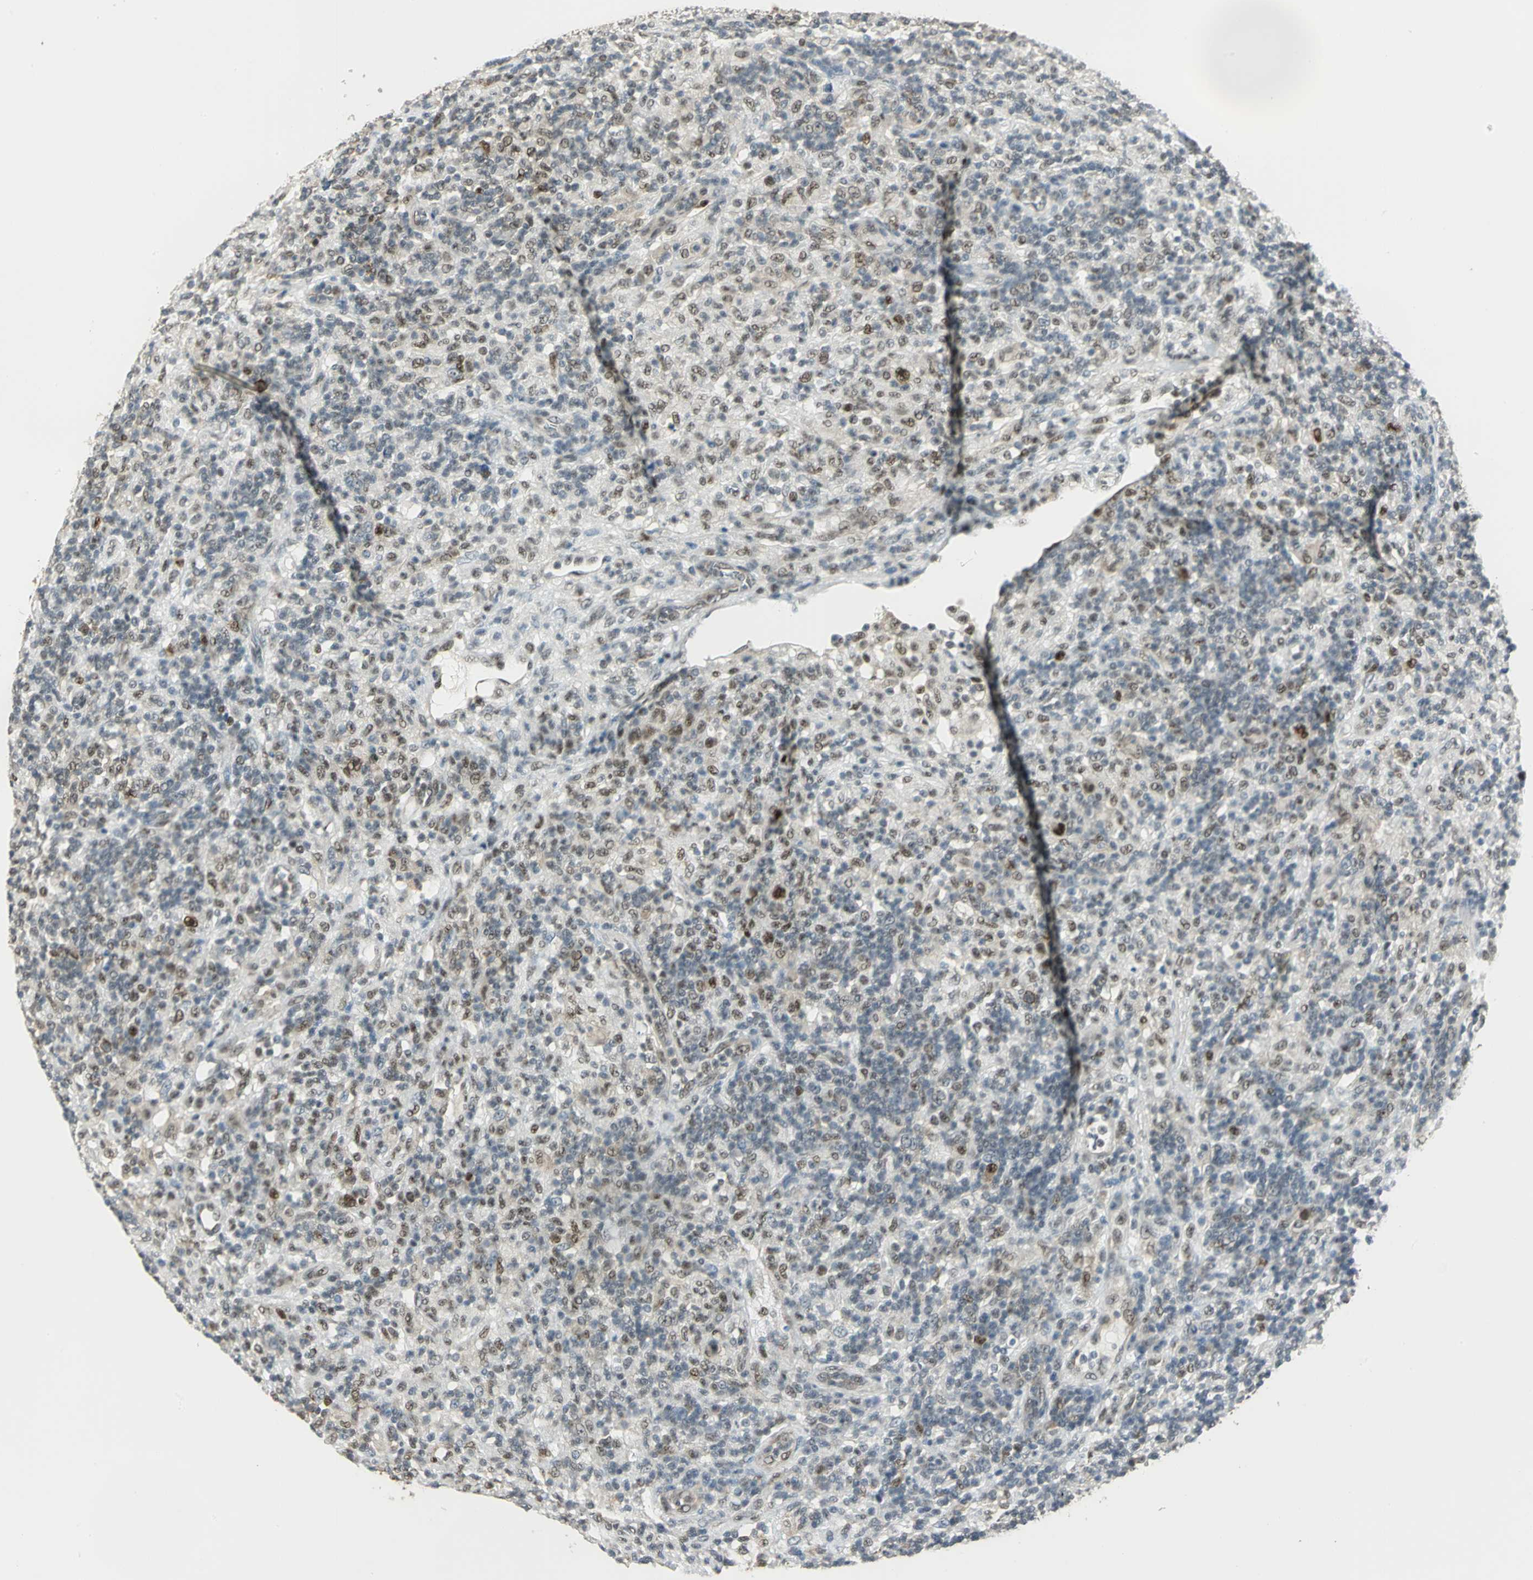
{"staining": {"intensity": "weak", "quantity": "25%-75%", "location": "nuclear"}, "tissue": "lymphoma", "cell_type": "Tumor cells", "image_type": "cancer", "snomed": [{"axis": "morphology", "description": "Hodgkin's disease, NOS"}, {"axis": "topography", "description": "Lymph node"}], "caption": "DAB (3,3'-diaminobenzidine) immunohistochemical staining of lymphoma reveals weak nuclear protein staining in about 25%-75% of tumor cells.", "gene": "DDX5", "patient": {"sex": "male", "age": 70}}